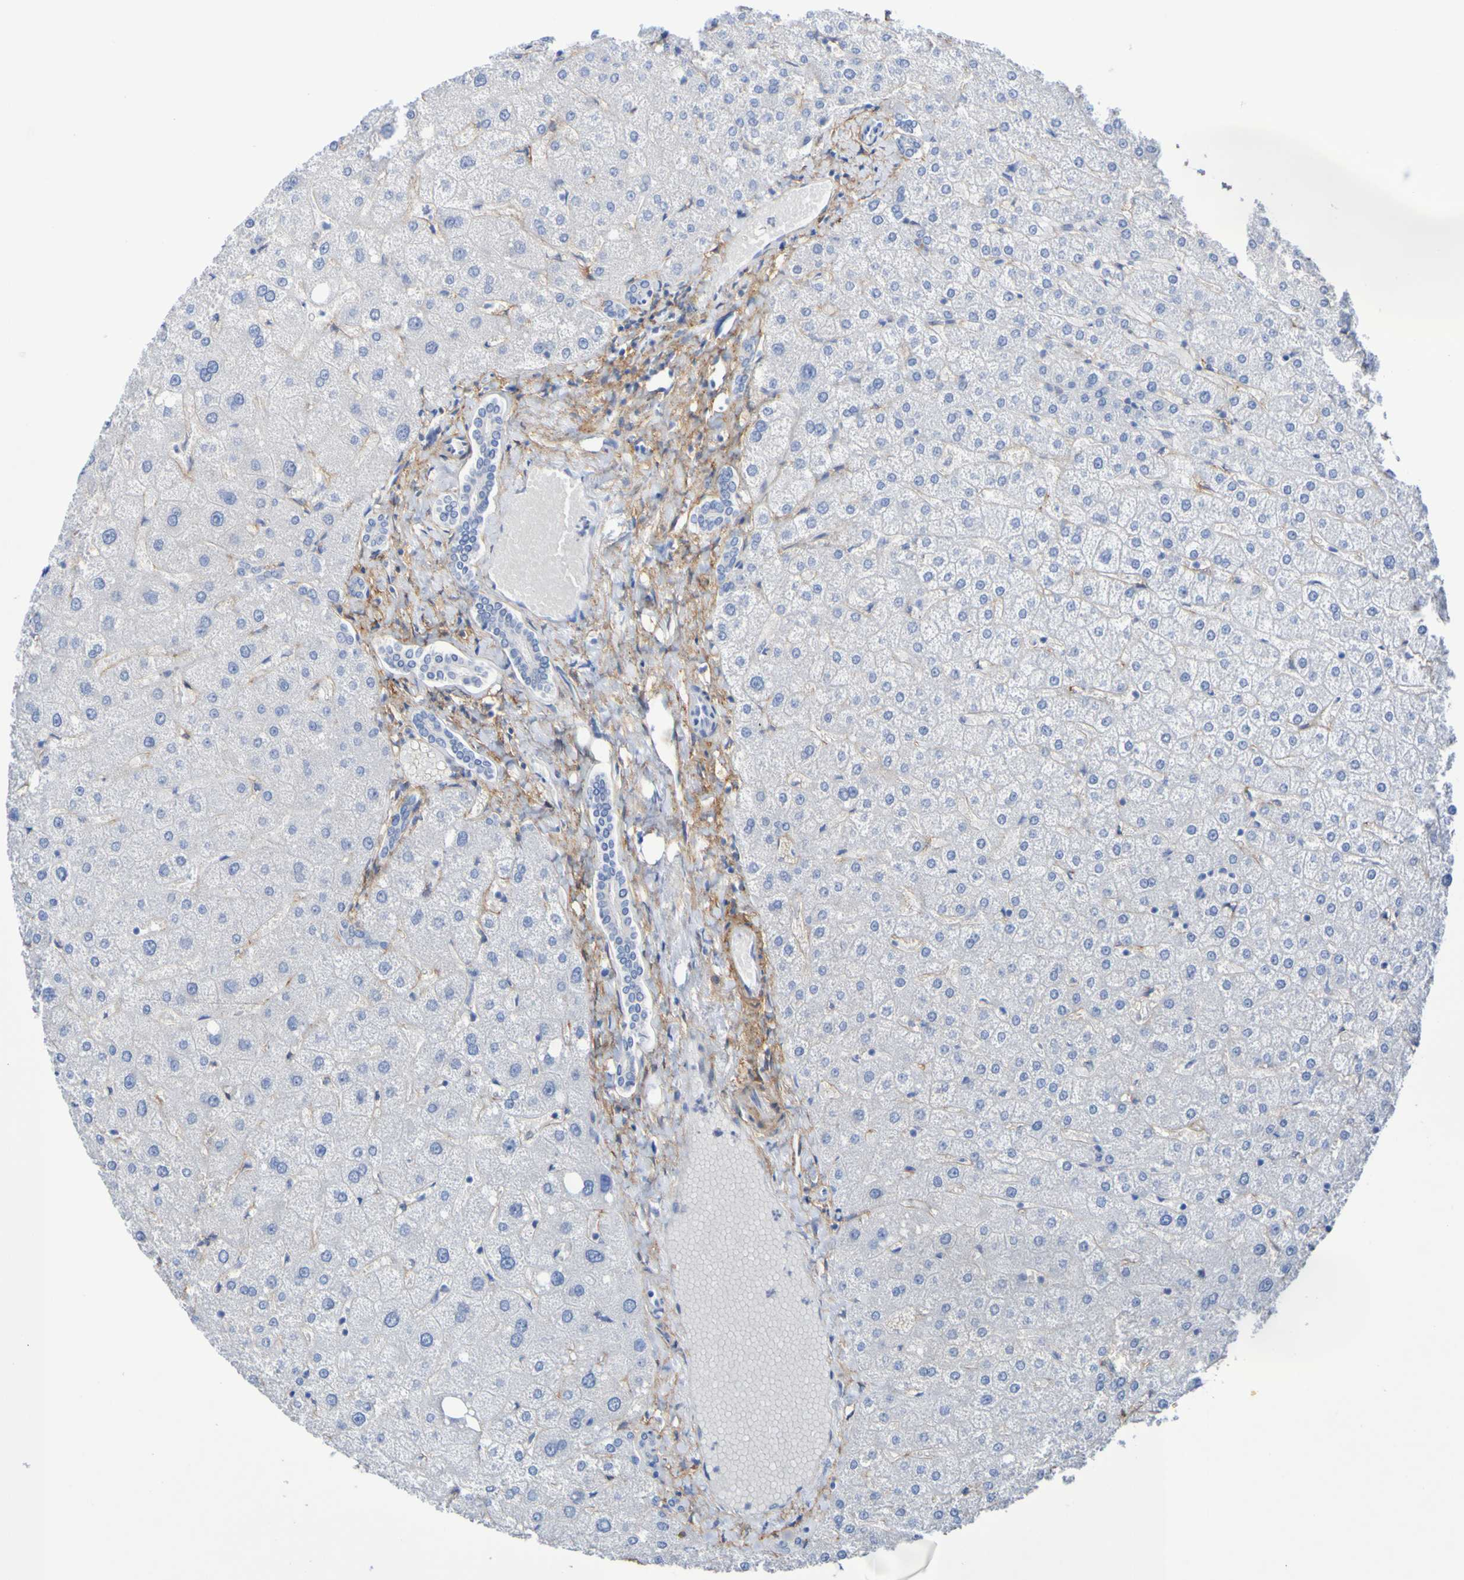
{"staining": {"intensity": "negative", "quantity": "none", "location": "none"}, "tissue": "liver", "cell_type": "Cholangiocytes", "image_type": "normal", "snomed": [{"axis": "morphology", "description": "Normal tissue, NOS"}, {"axis": "topography", "description": "Liver"}], "caption": "Protein analysis of benign liver displays no significant positivity in cholangiocytes. (DAB (3,3'-diaminobenzidine) IHC with hematoxylin counter stain).", "gene": "SGCB", "patient": {"sex": "male", "age": 73}}